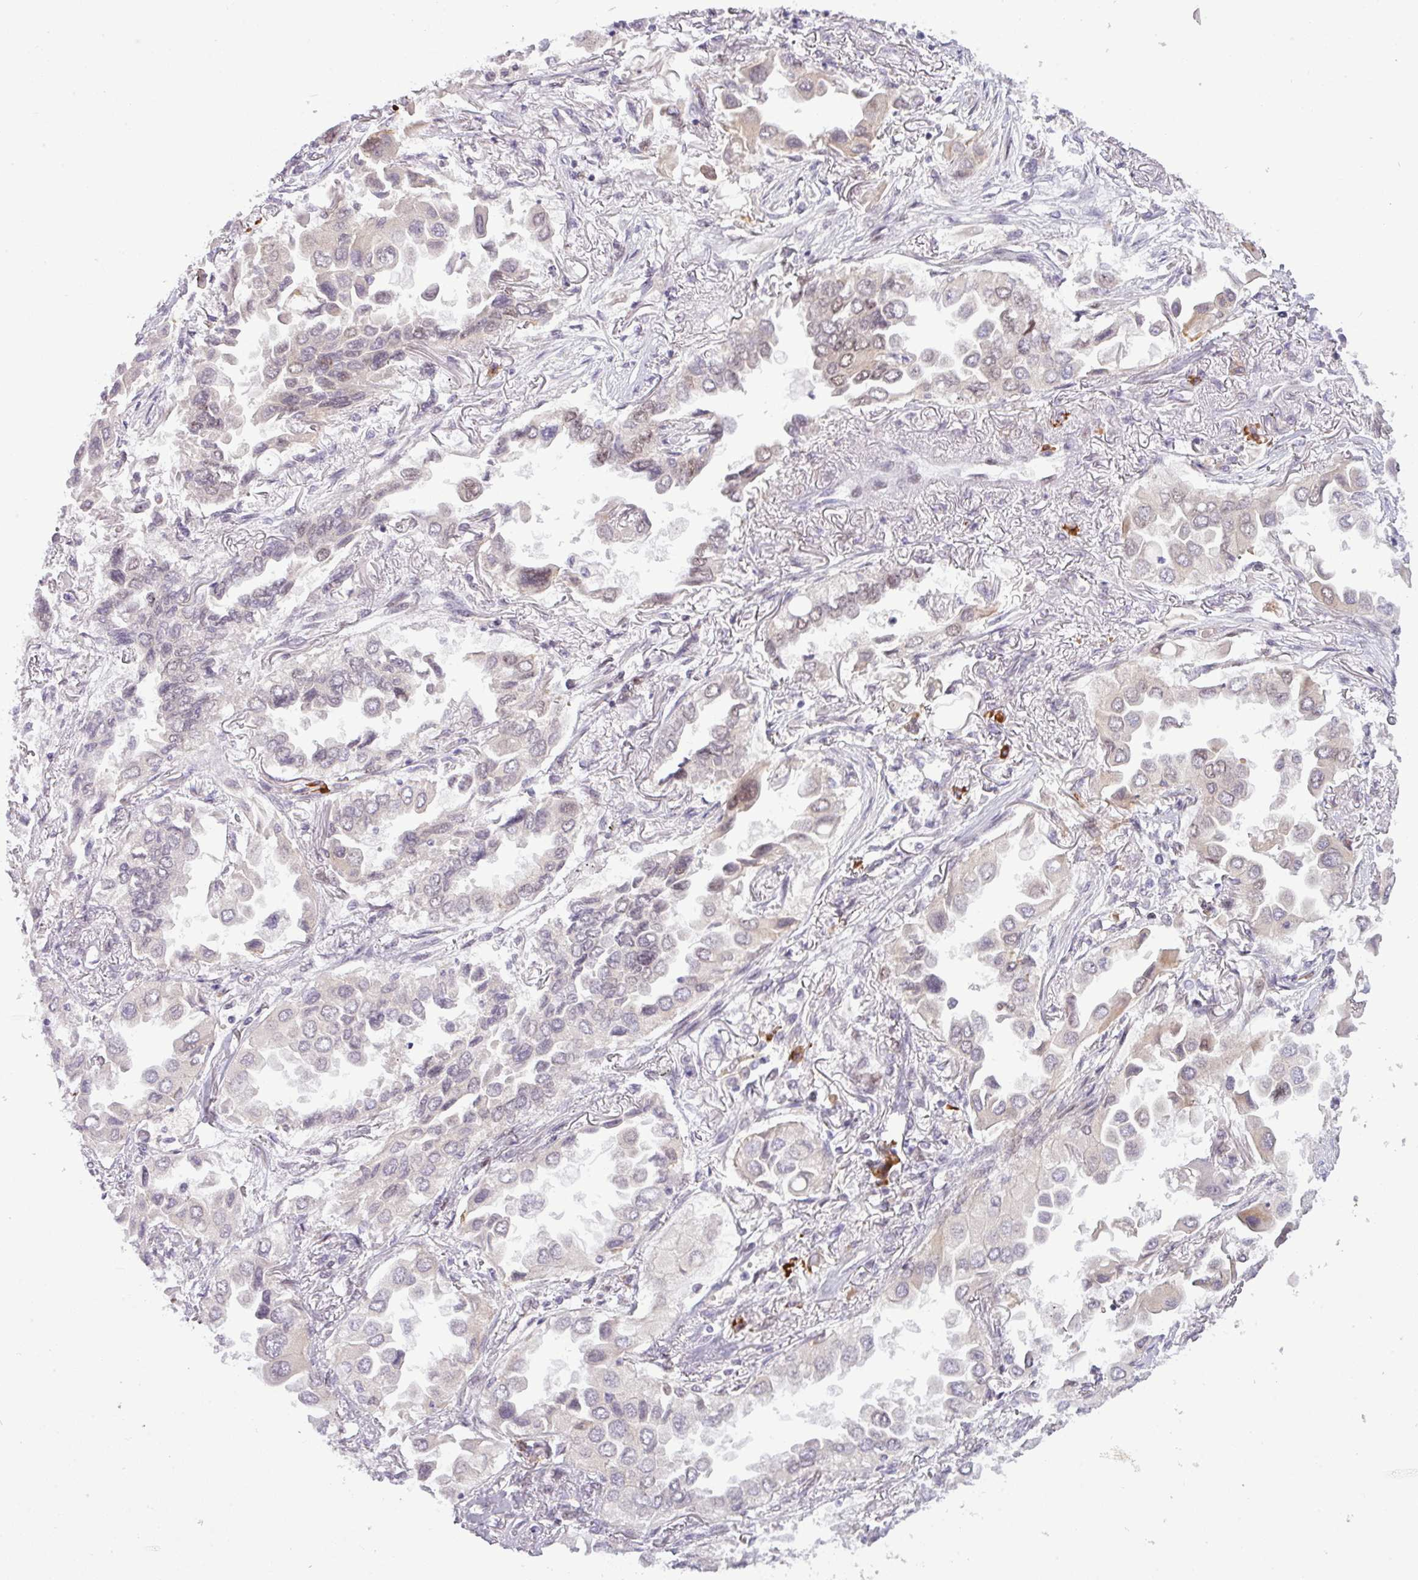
{"staining": {"intensity": "weak", "quantity": "<25%", "location": "nuclear"}, "tissue": "lung cancer", "cell_type": "Tumor cells", "image_type": "cancer", "snomed": [{"axis": "morphology", "description": "Adenocarcinoma, NOS"}, {"axis": "topography", "description": "Lung"}], "caption": "DAB immunohistochemical staining of lung cancer displays no significant staining in tumor cells.", "gene": "SLC66A2", "patient": {"sex": "female", "age": 76}}